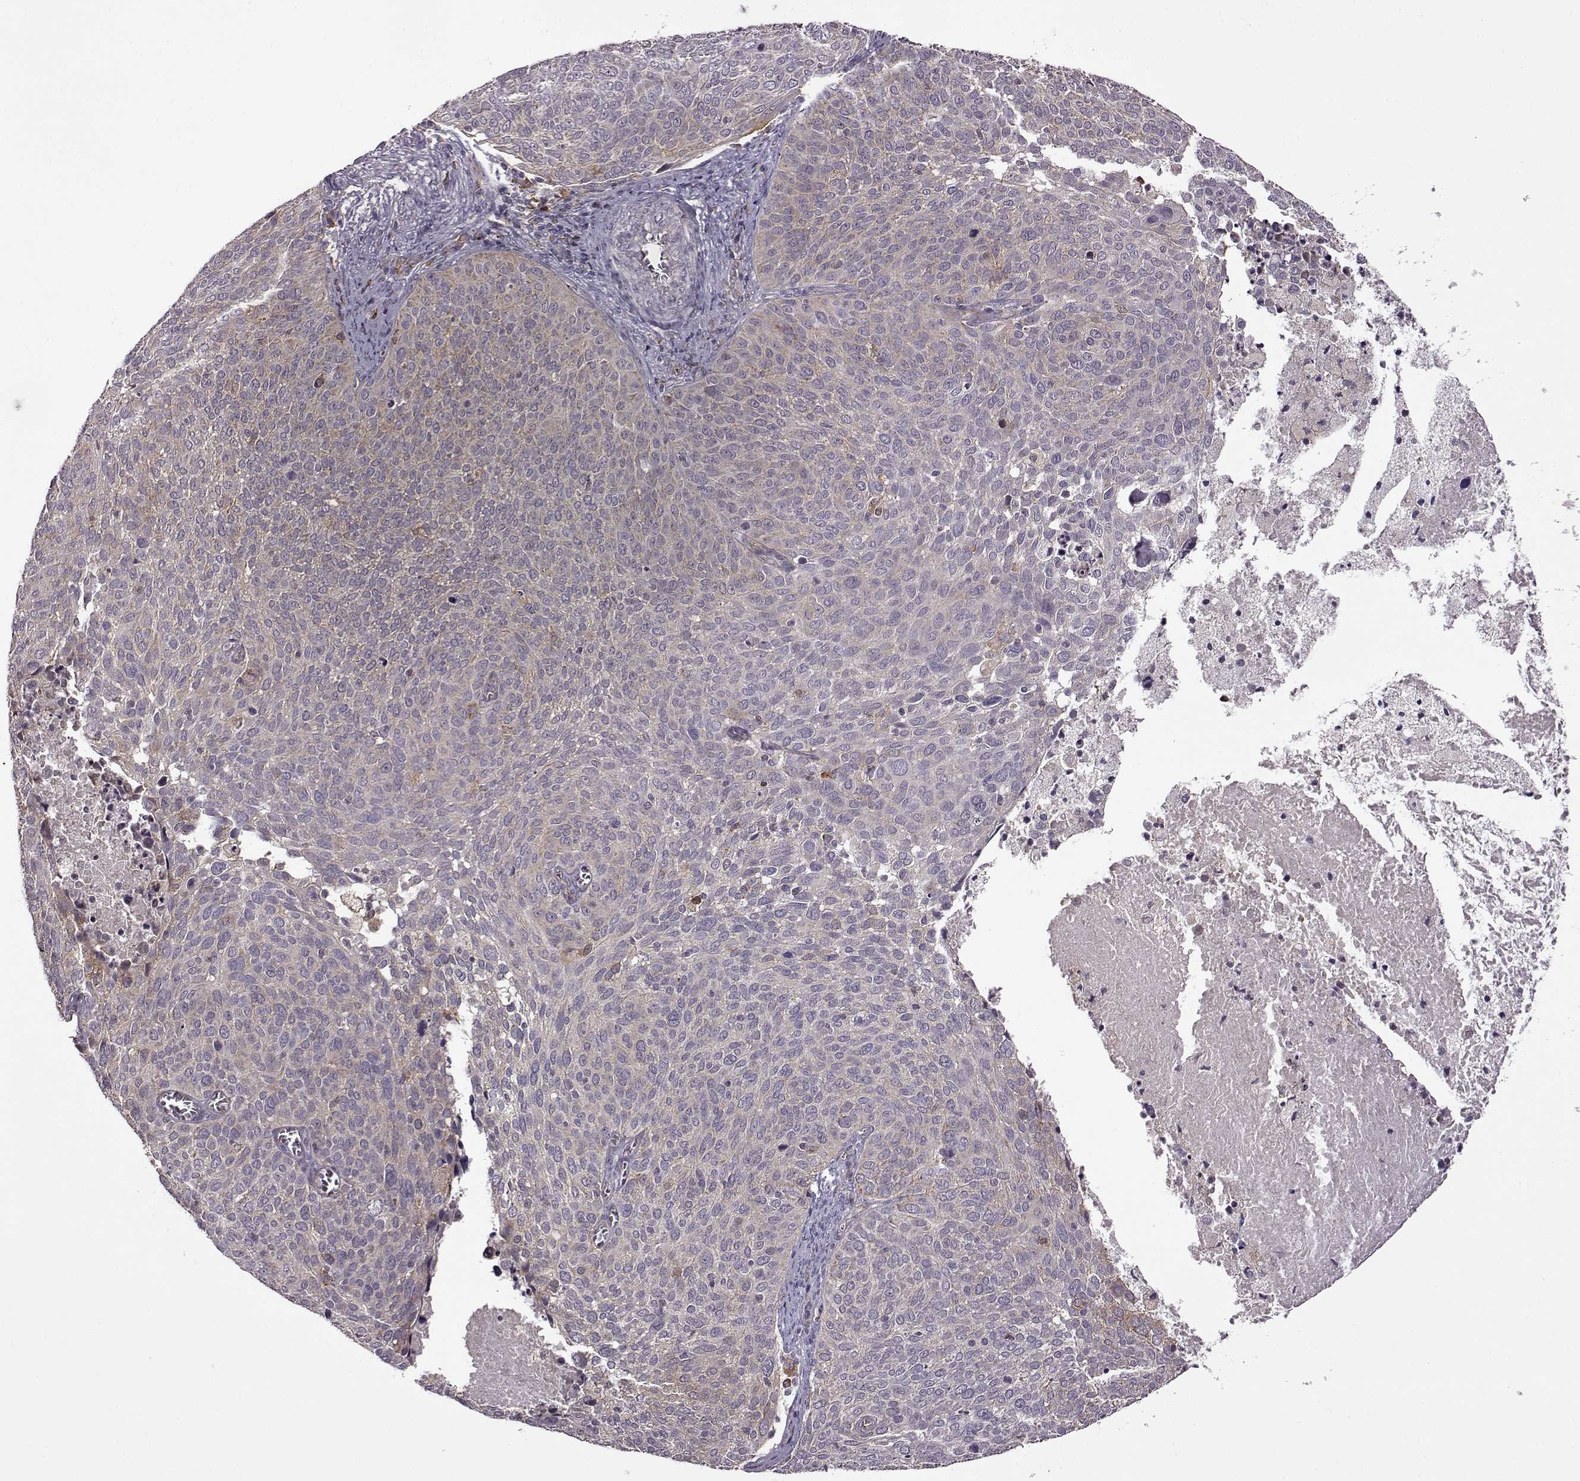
{"staining": {"intensity": "moderate", "quantity": "25%-75%", "location": "cytoplasmic/membranous"}, "tissue": "cervical cancer", "cell_type": "Tumor cells", "image_type": "cancer", "snomed": [{"axis": "morphology", "description": "Squamous cell carcinoma, NOS"}, {"axis": "topography", "description": "Cervix"}], "caption": "Approximately 25%-75% of tumor cells in squamous cell carcinoma (cervical) reveal moderate cytoplasmic/membranous protein positivity as visualized by brown immunohistochemical staining.", "gene": "MTSS1", "patient": {"sex": "female", "age": 39}}